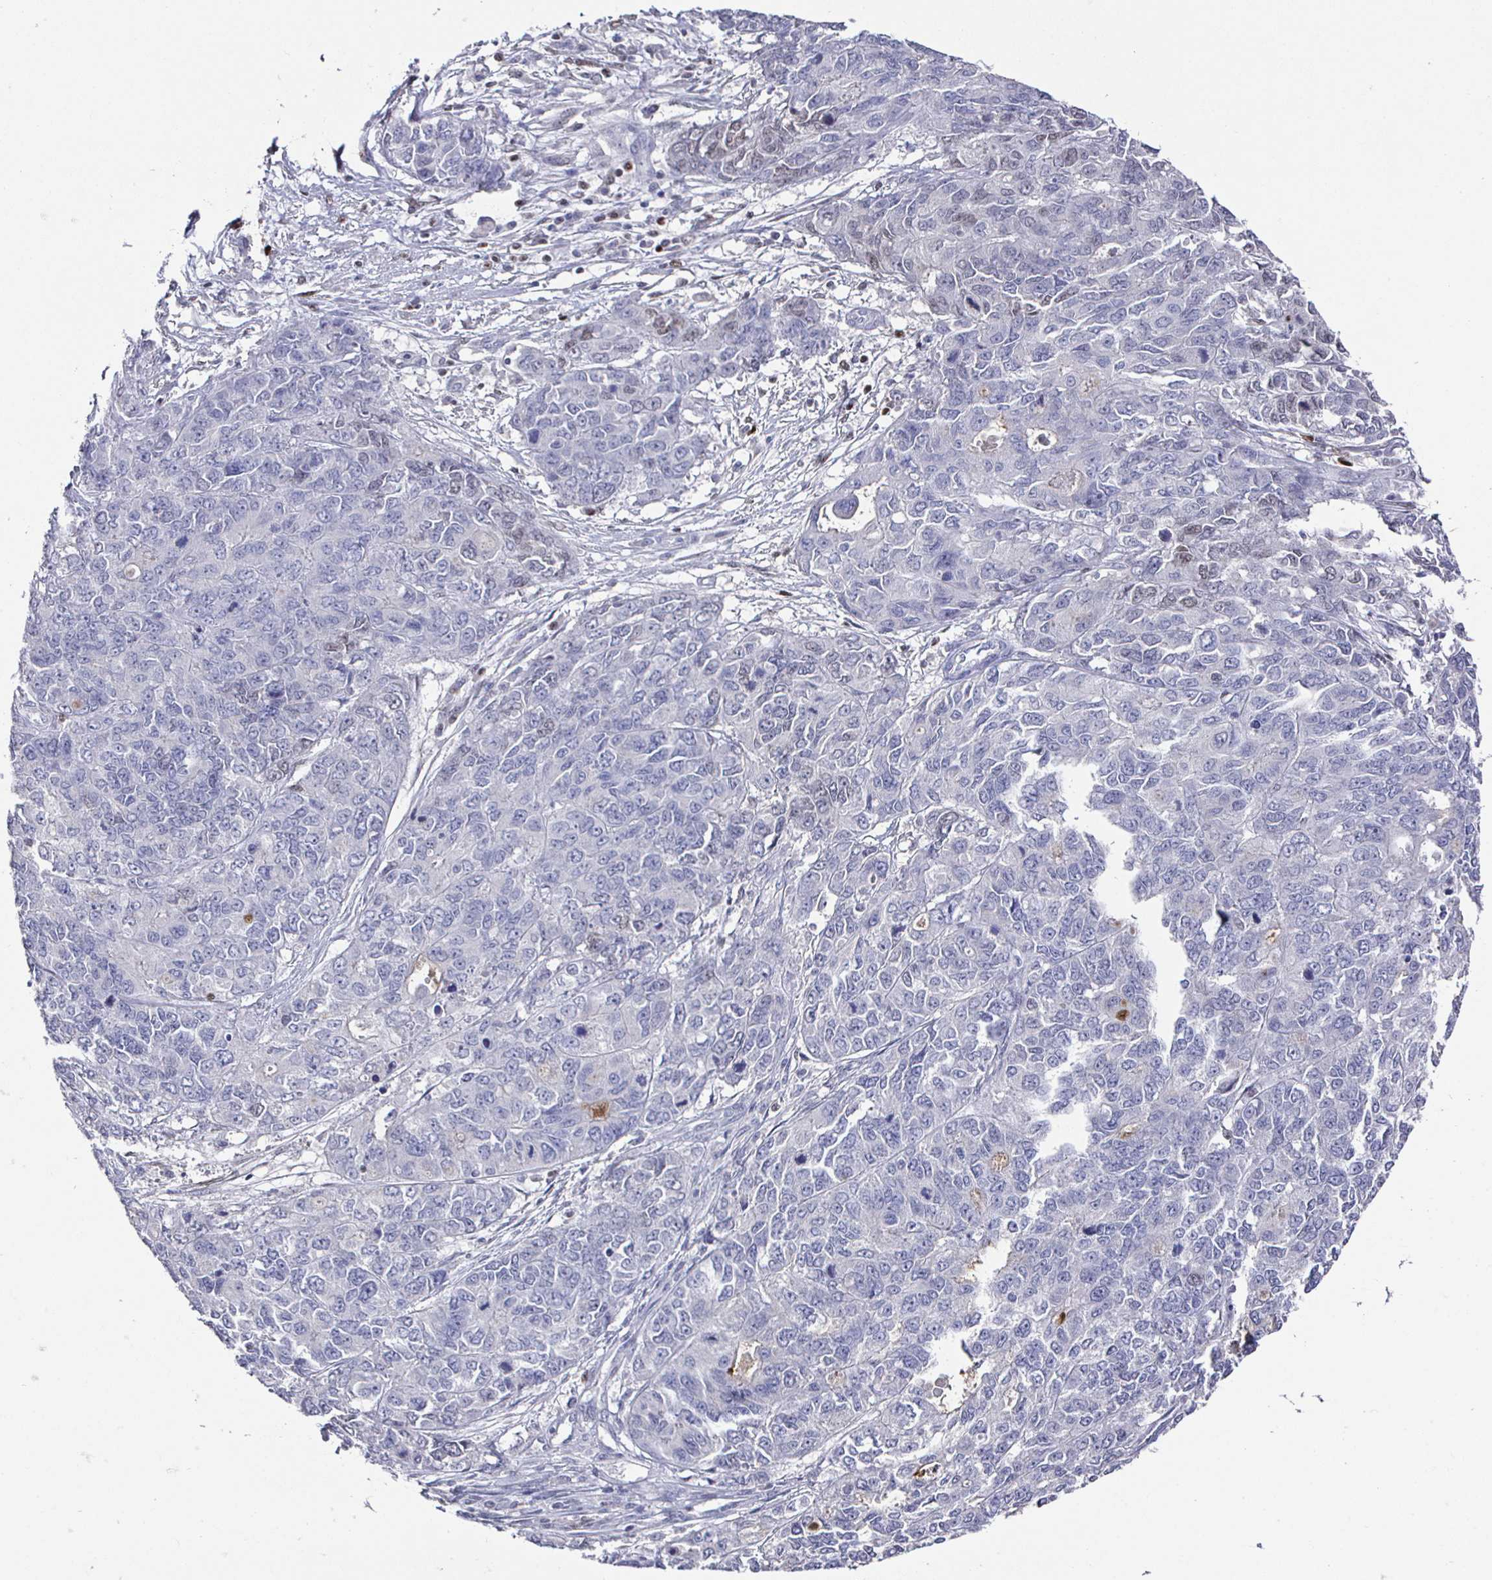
{"staining": {"intensity": "negative", "quantity": "none", "location": "none"}, "tissue": "endometrial cancer", "cell_type": "Tumor cells", "image_type": "cancer", "snomed": [{"axis": "morphology", "description": "Adenocarcinoma, NOS"}, {"axis": "topography", "description": "Uterus"}], "caption": "This is an immunohistochemistry (IHC) histopathology image of human endometrial adenocarcinoma. There is no staining in tumor cells.", "gene": "RUNX2", "patient": {"sex": "female", "age": 79}}